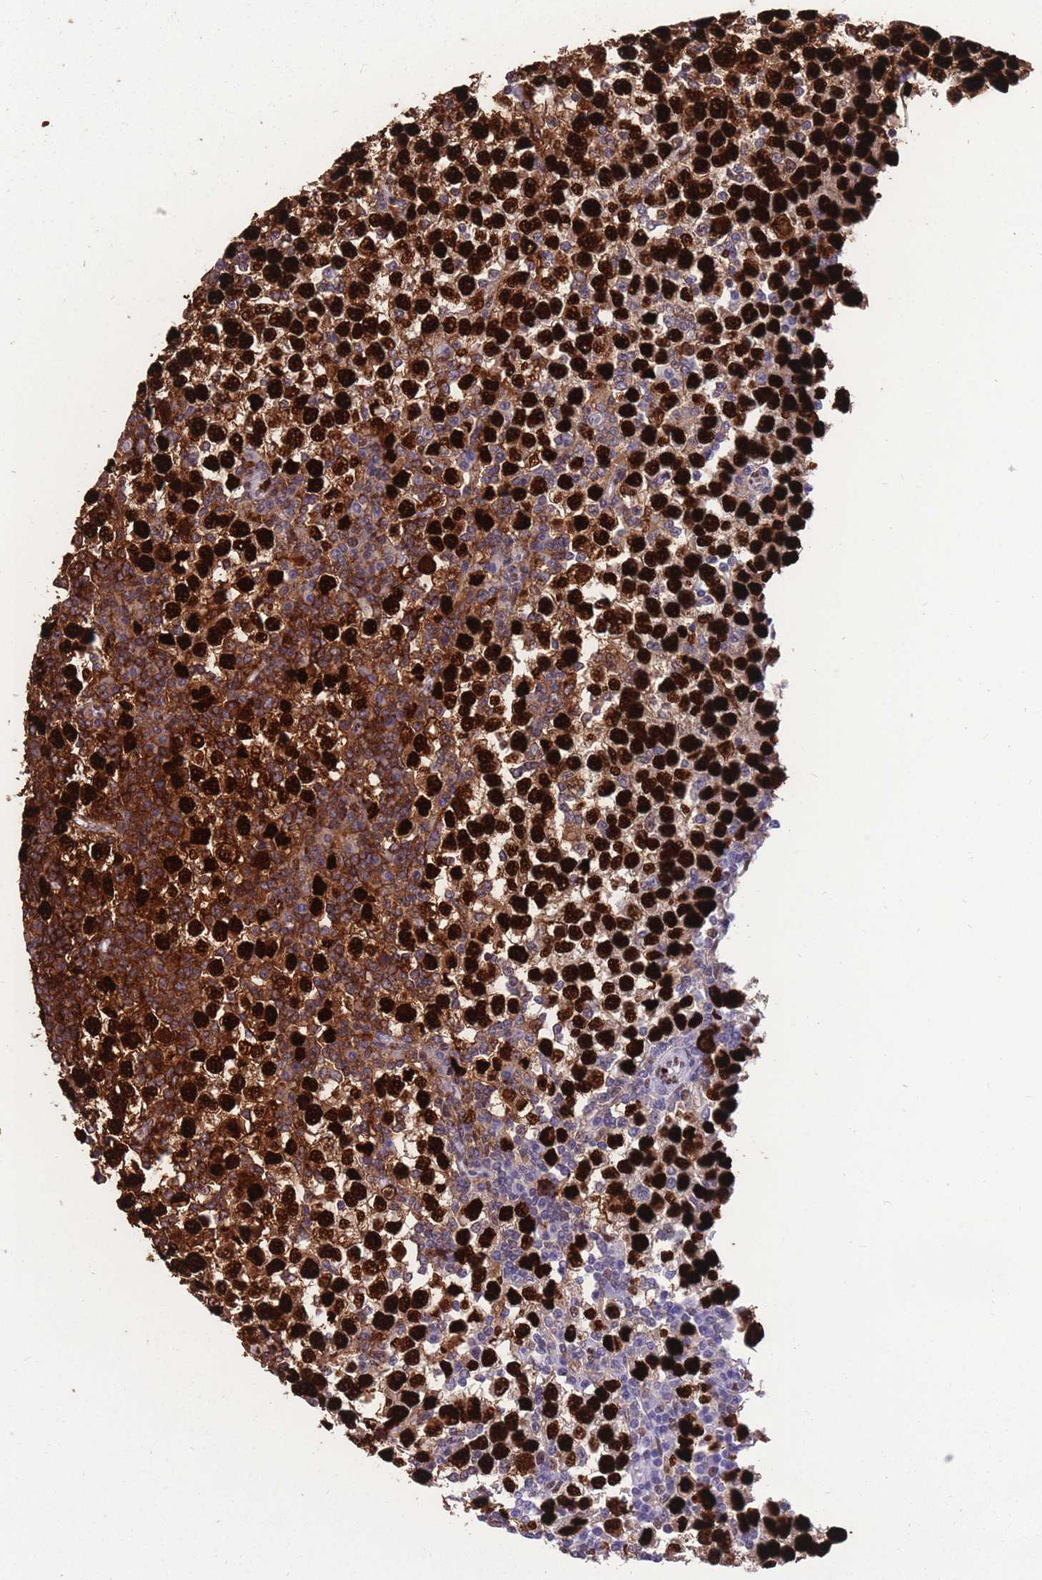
{"staining": {"intensity": "strong", "quantity": ">75%", "location": "nuclear"}, "tissue": "testis cancer", "cell_type": "Tumor cells", "image_type": "cancer", "snomed": [{"axis": "morphology", "description": "Seminoma, NOS"}, {"axis": "topography", "description": "Testis"}], "caption": "Immunohistochemical staining of human testis cancer (seminoma) exhibits high levels of strong nuclear protein positivity in approximately >75% of tumor cells. (DAB IHC, brown staining for protein, blue staining for nuclei).", "gene": "NASP", "patient": {"sex": "male", "age": 65}}